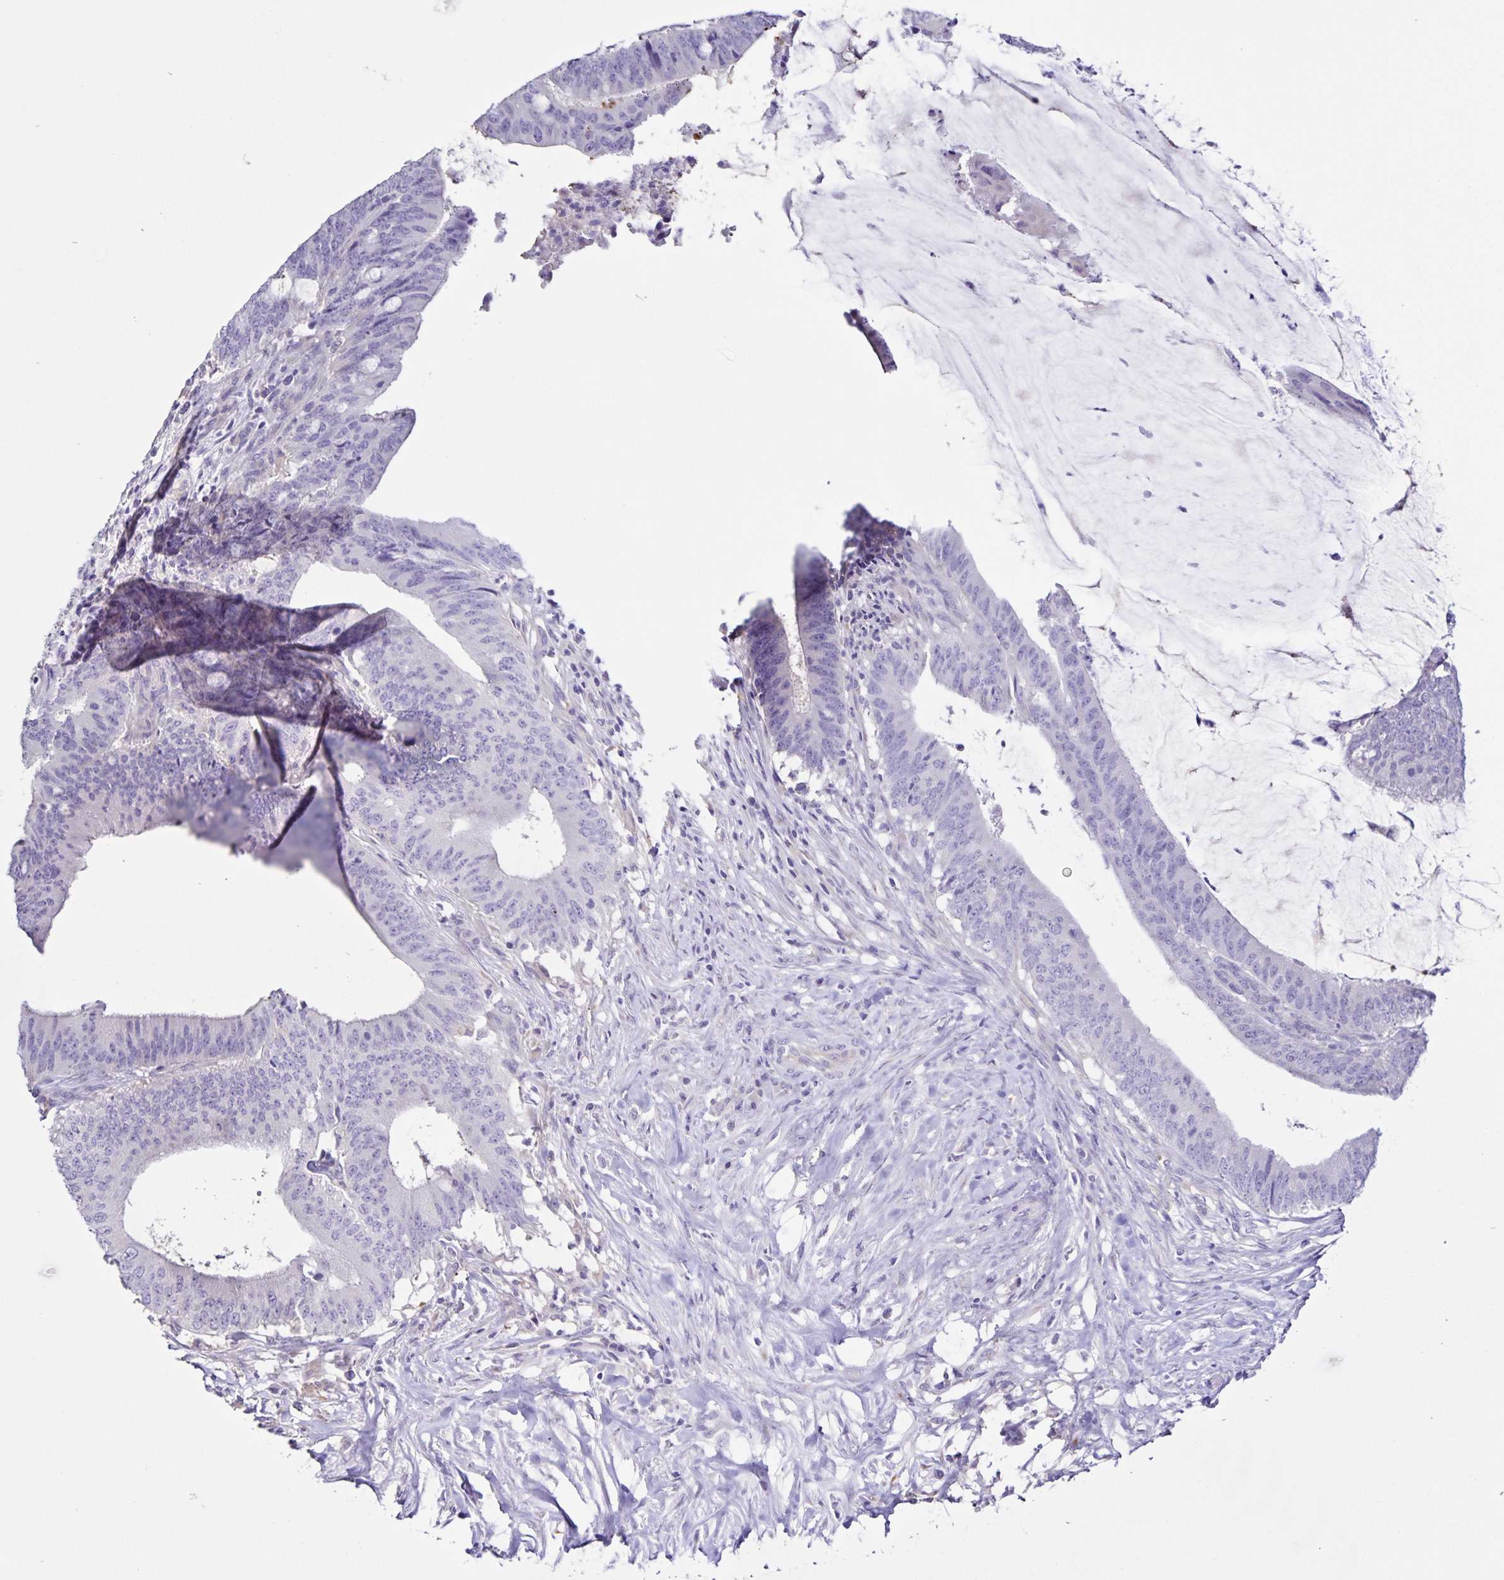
{"staining": {"intensity": "negative", "quantity": "none", "location": "none"}, "tissue": "colorectal cancer", "cell_type": "Tumor cells", "image_type": "cancer", "snomed": [{"axis": "morphology", "description": "Adenocarcinoma, NOS"}, {"axis": "topography", "description": "Colon"}], "caption": "Immunohistochemistry histopathology image of neoplastic tissue: adenocarcinoma (colorectal) stained with DAB demonstrates no significant protein staining in tumor cells. (DAB (3,3'-diaminobenzidine) immunohistochemistry (IHC) with hematoxylin counter stain).", "gene": "BOLL", "patient": {"sex": "female", "age": 43}}